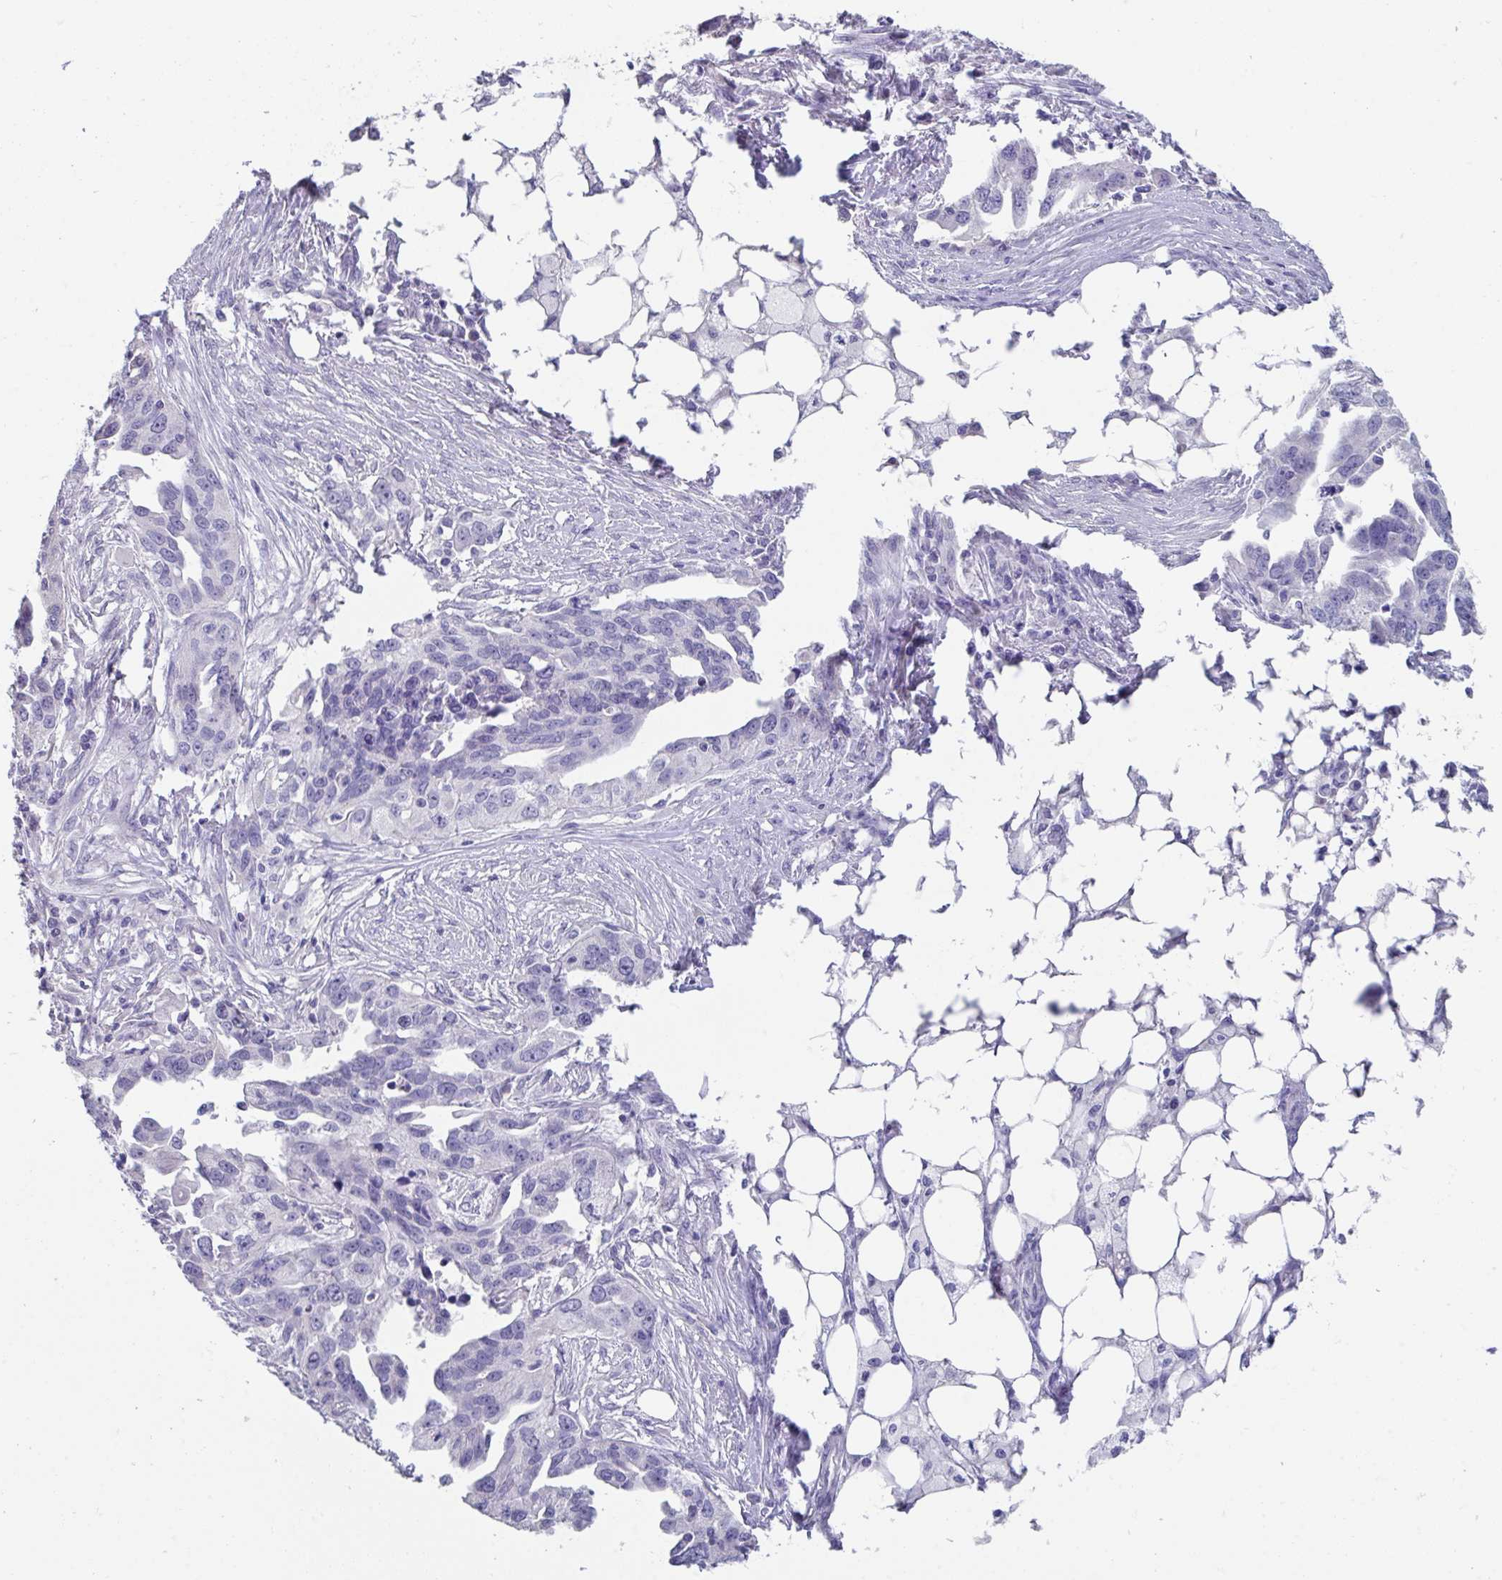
{"staining": {"intensity": "negative", "quantity": "none", "location": "none"}, "tissue": "ovarian cancer", "cell_type": "Tumor cells", "image_type": "cancer", "snomed": [{"axis": "morphology", "description": "Carcinoma, endometroid"}, {"axis": "morphology", "description": "Cystadenocarcinoma, serous, NOS"}, {"axis": "topography", "description": "Ovary"}], "caption": "Immunohistochemical staining of human serous cystadenocarcinoma (ovarian) shows no significant positivity in tumor cells. The staining is performed using DAB brown chromogen with nuclei counter-stained in using hematoxylin.", "gene": "SLC44A4", "patient": {"sex": "female", "age": 45}}